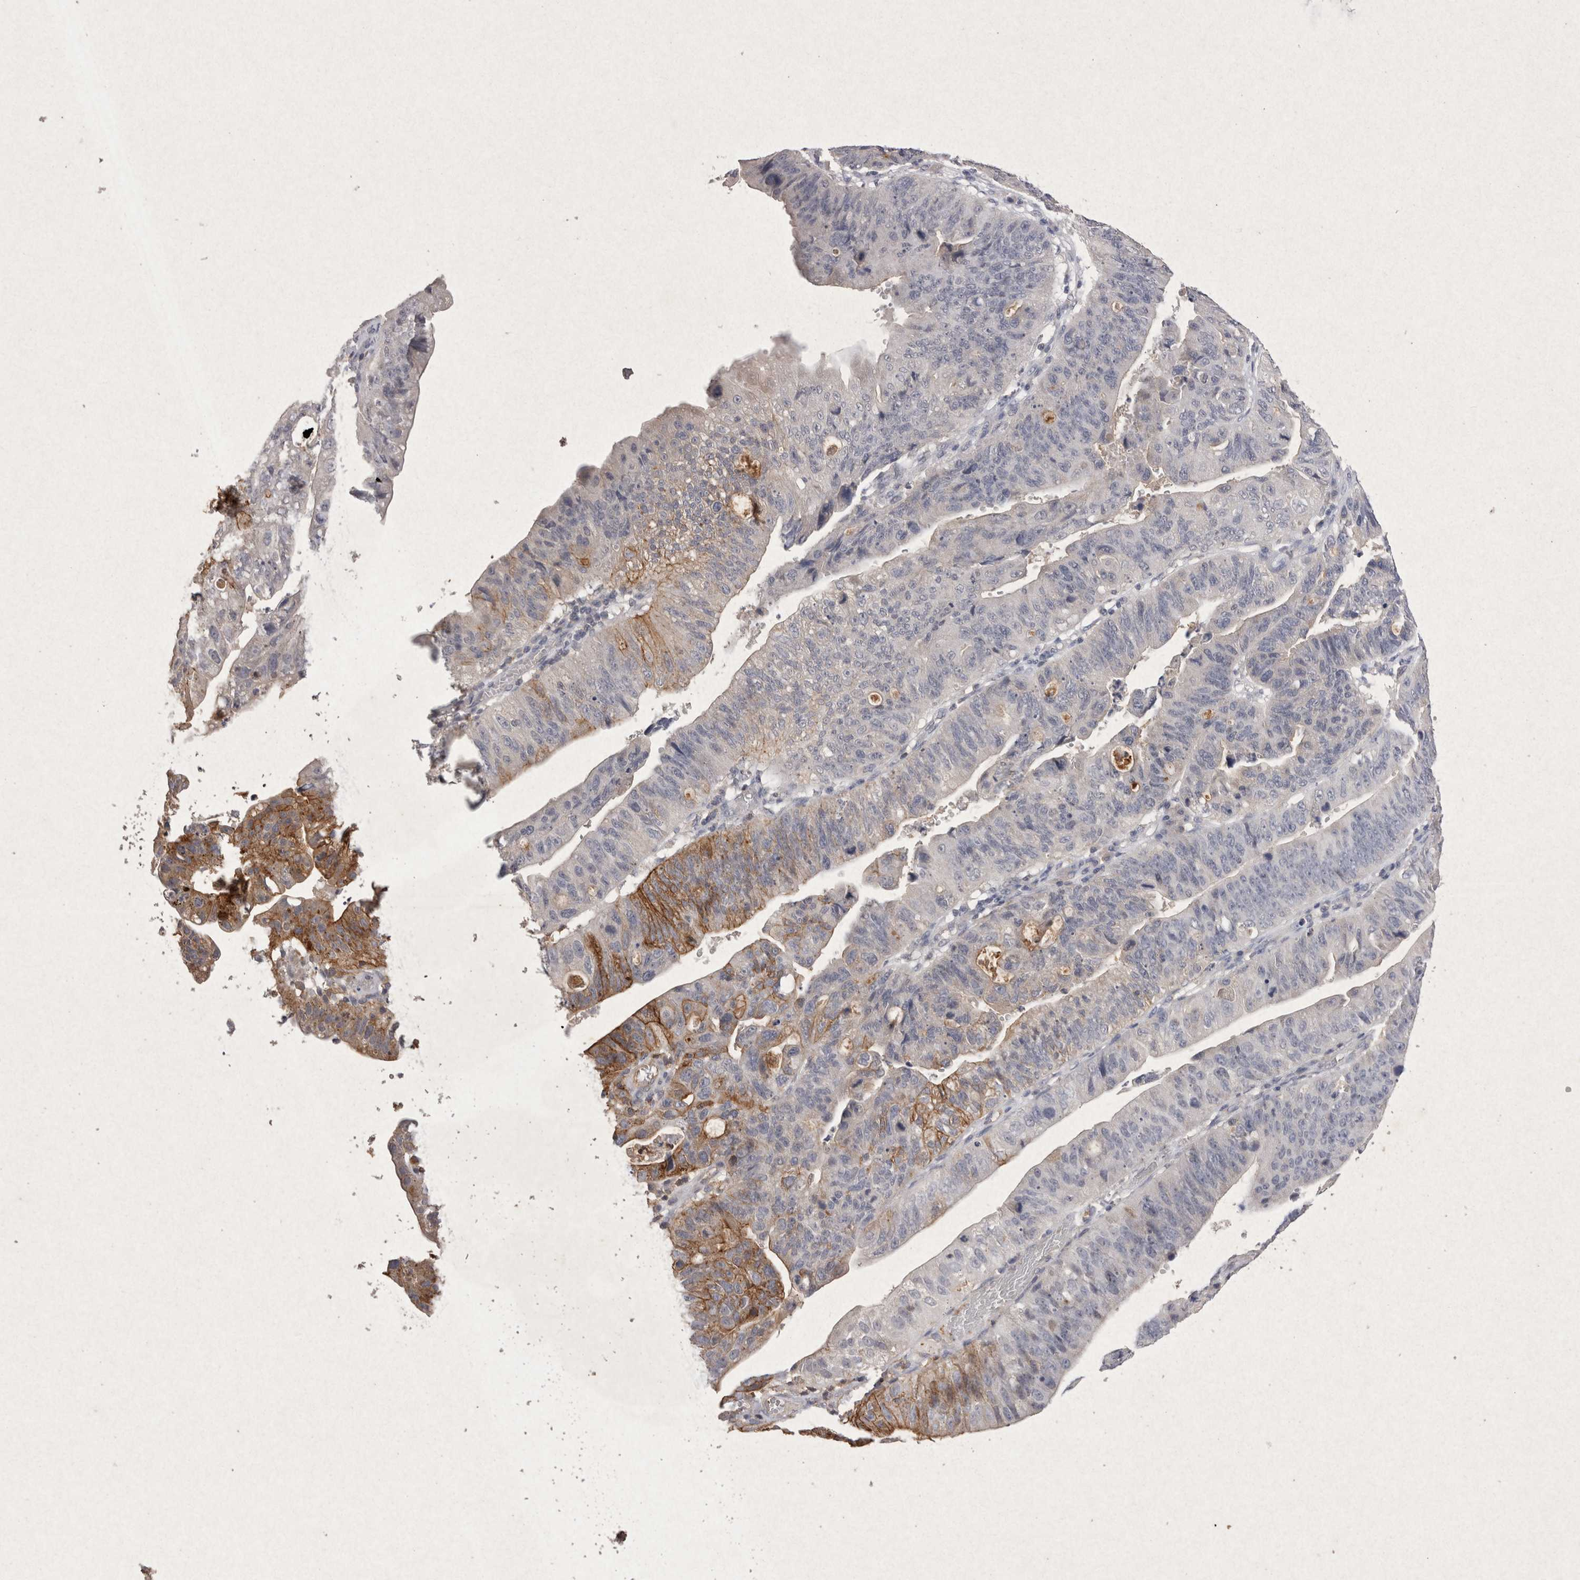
{"staining": {"intensity": "moderate", "quantity": "<25%", "location": "cytoplasmic/membranous"}, "tissue": "stomach cancer", "cell_type": "Tumor cells", "image_type": "cancer", "snomed": [{"axis": "morphology", "description": "Adenocarcinoma, NOS"}, {"axis": "topography", "description": "Stomach"}], "caption": "Tumor cells reveal moderate cytoplasmic/membranous expression in about <25% of cells in stomach cancer (adenocarcinoma). The protein is shown in brown color, while the nuclei are stained blue.", "gene": "RASSF3", "patient": {"sex": "male", "age": 59}}